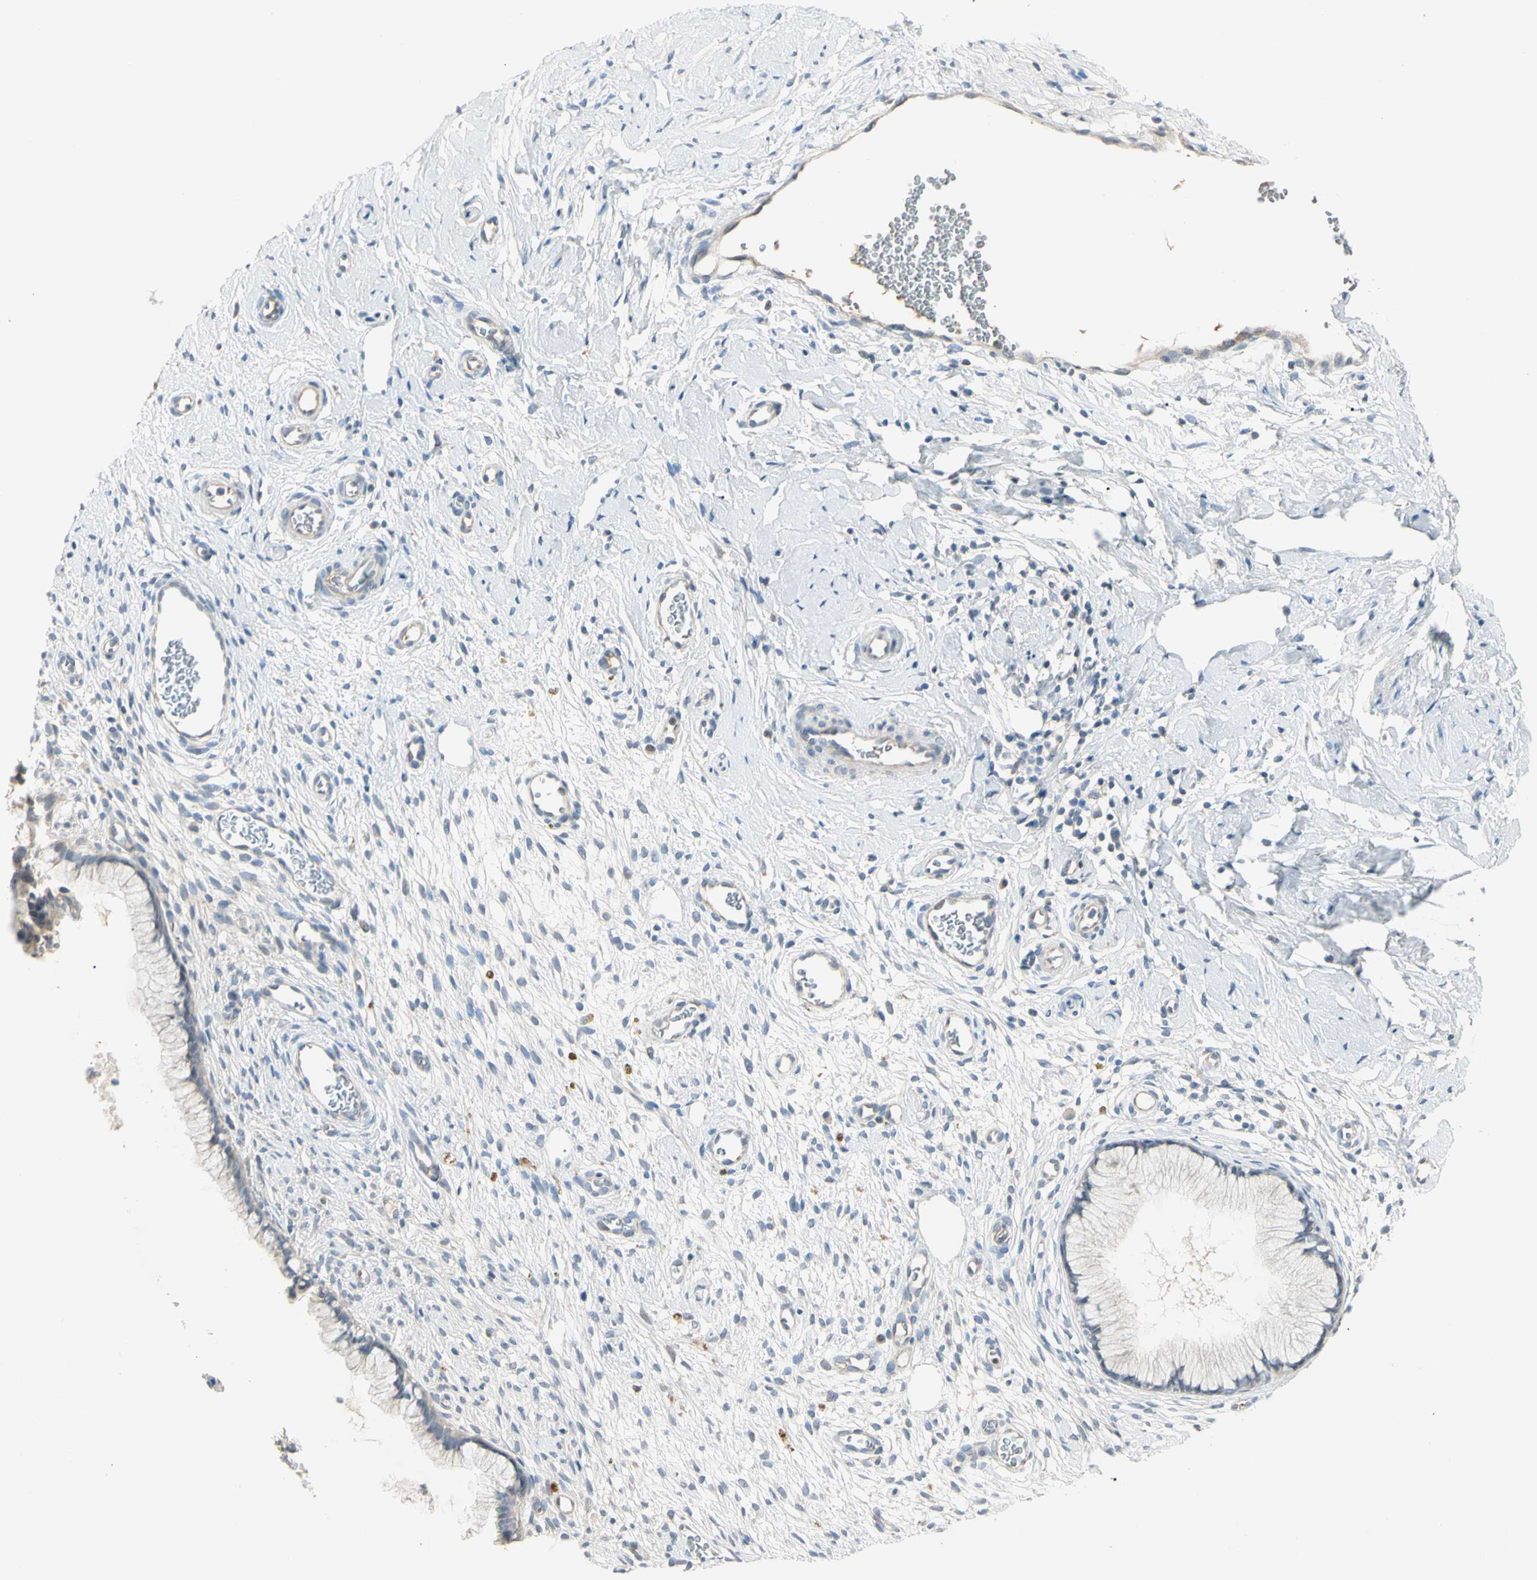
{"staining": {"intensity": "negative", "quantity": "none", "location": "none"}, "tissue": "cervix", "cell_type": "Glandular cells", "image_type": "normal", "snomed": [{"axis": "morphology", "description": "Normal tissue, NOS"}, {"axis": "topography", "description": "Cervix"}], "caption": "Histopathology image shows no protein staining in glandular cells of benign cervix.", "gene": "PRSS21", "patient": {"sex": "female", "age": 65}}